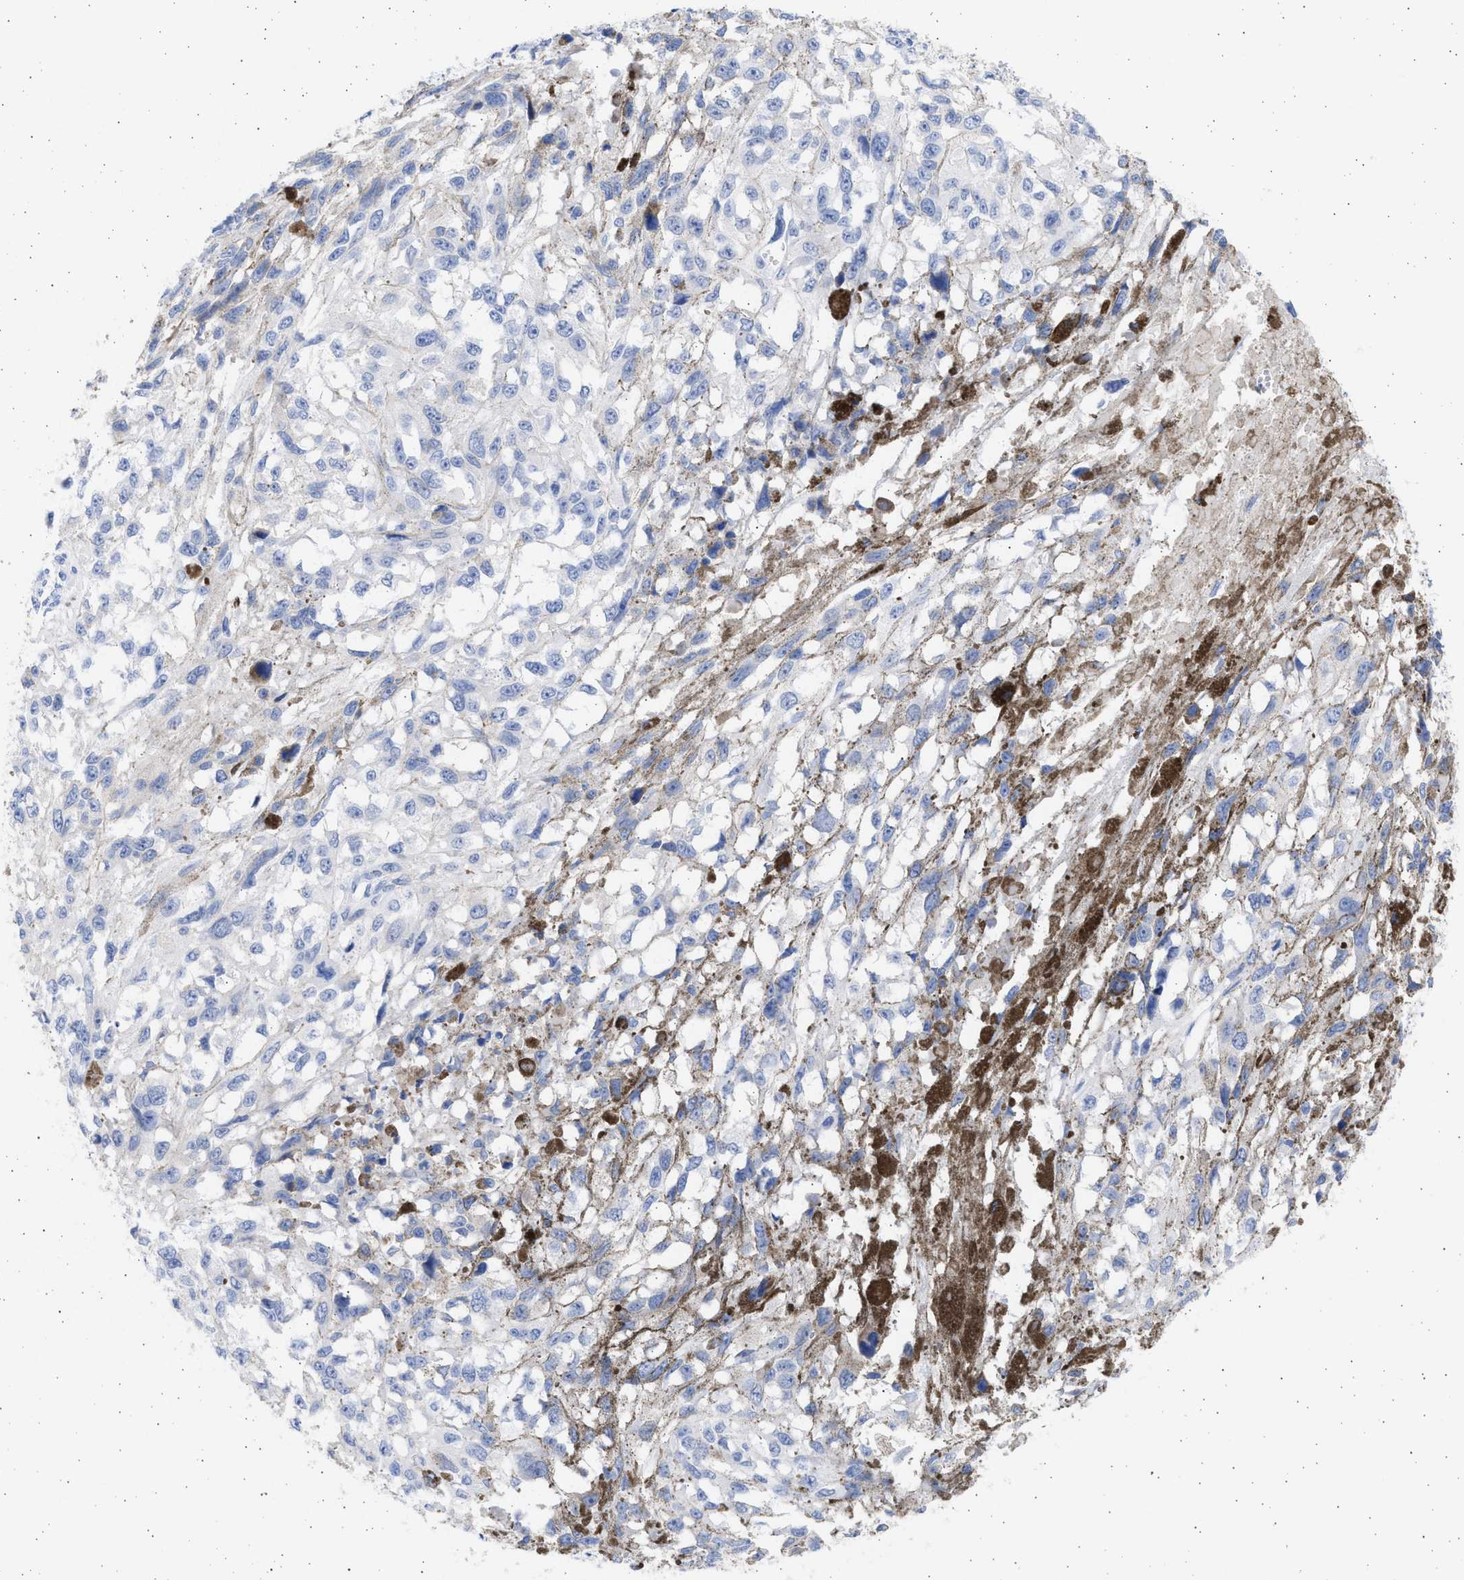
{"staining": {"intensity": "negative", "quantity": "none", "location": "none"}, "tissue": "melanoma", "cell_type": "Tumor cells", "image_type": "cancer", "snomed": [{"axis": "morphology", "description": "Malignant melanoma, Metastatic site"}, {"axis": "topography", "description": "Lymph node"}], "caption": "Photomicrograph shows no protein expression in tumor cells of malignant melanoma (metastatic site) tissue.", "gene": "ALDOC", "patient": {"sex": "male", "age": 59}}